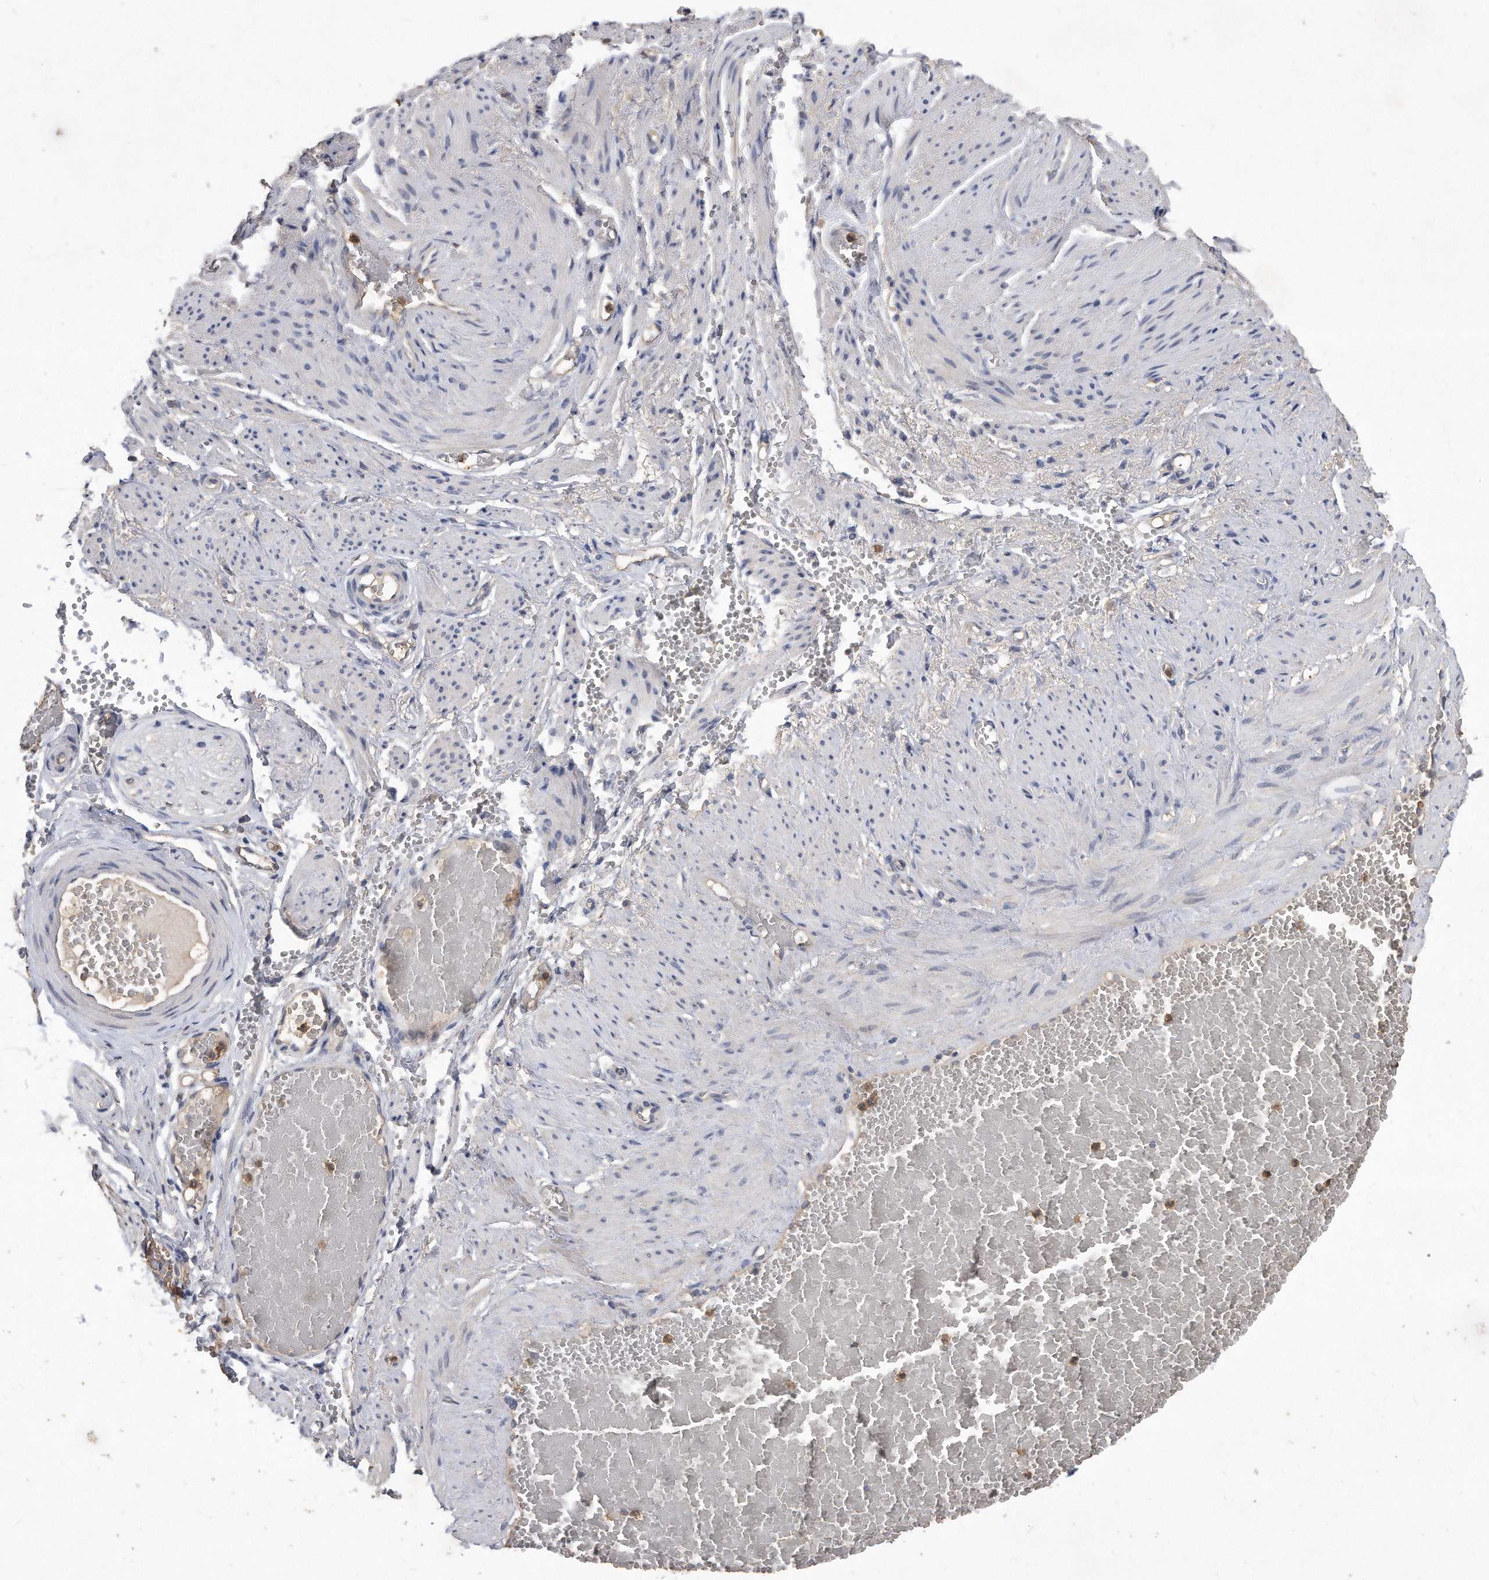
{"staining": {"intensity": "negative", "quantity": "none", "location": "none"}, "tissue": "adipose tissue", "cell_type": "Adipocytes", "image_type": "normal", "snomed": [{"axis": "morphology", "description": "Normal tissue, NOS"}, {"axis": "topography", "description": "Smooth muscle"}, {"axis": "topography", "description": "Peripheral nerve tissue"}], "caption": "Adipocytes are negative for brown protein staining in unremarkable adipose tissue. (DAB (3,3'-diaminobenzidine) immunohistochemistry (IHC), high magnification).", "gene": "HOMER3", "patient": {"sex": "female", "age": 39}}